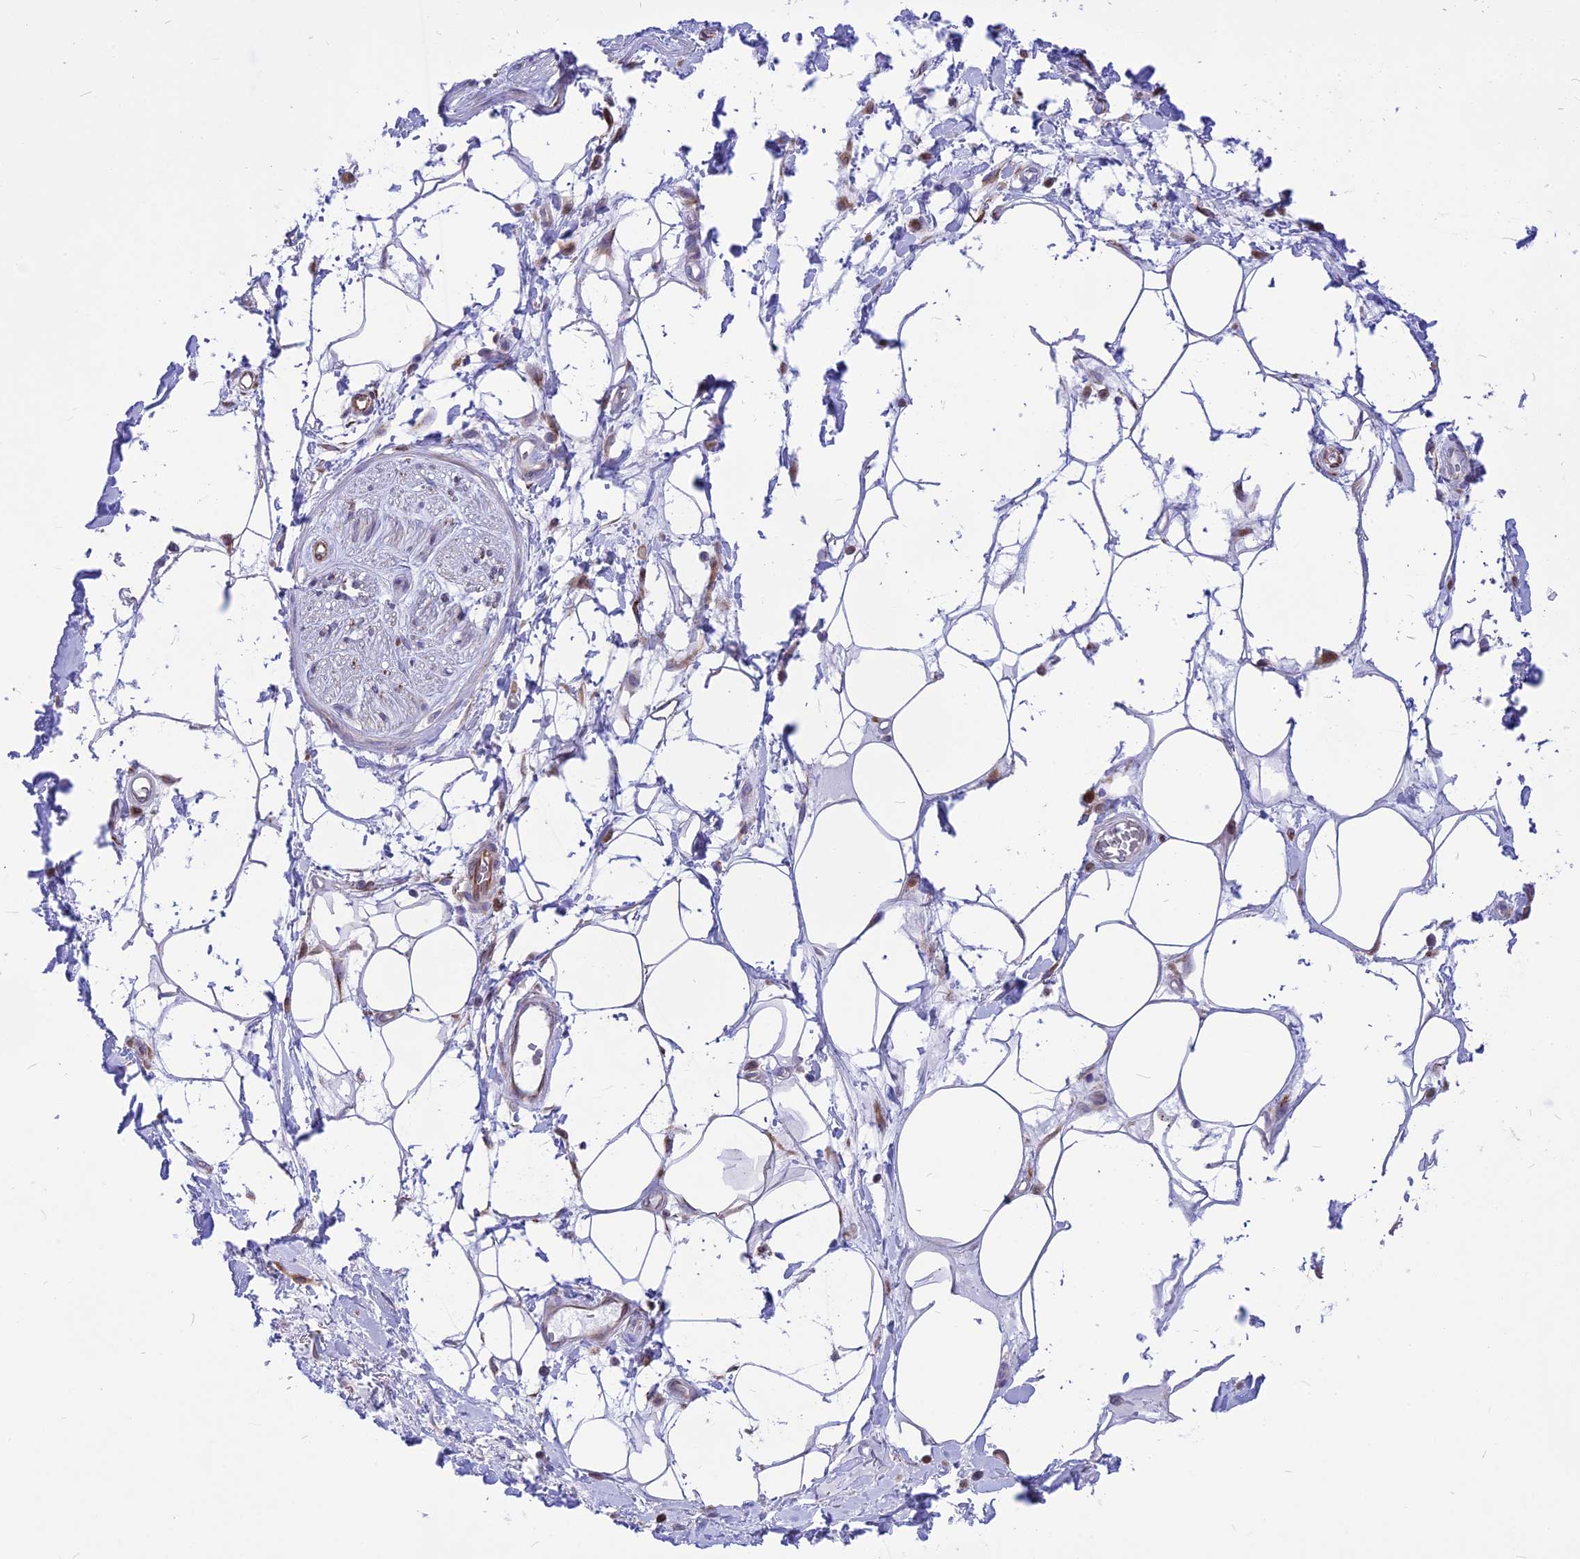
{"staining": {"intensity": "negative", "quantity": "none", "location": "none"}, "tissue": "adipose tissue", "cell_type": "Adipocytes", "image_type": "normal", "snomed": [{"axis": "morphology", "description": "Normal tissue, NOS"}, {"axis": "morphology", "description": "Adenocarcinoma, NOS"}, {"axis": "topography", "description": "Rectum"}, {"axis": "topography", "description": "Vagina"}, {"axis": "topography", "description": "Peripheral nerve tissue"}], "caption": "Immunohistochemical staining of unremarkable adipose tissue displays no significant staining in adipocytes.", "gene": "DOC2B", "patient": {"sex": "female", "age": 71}}